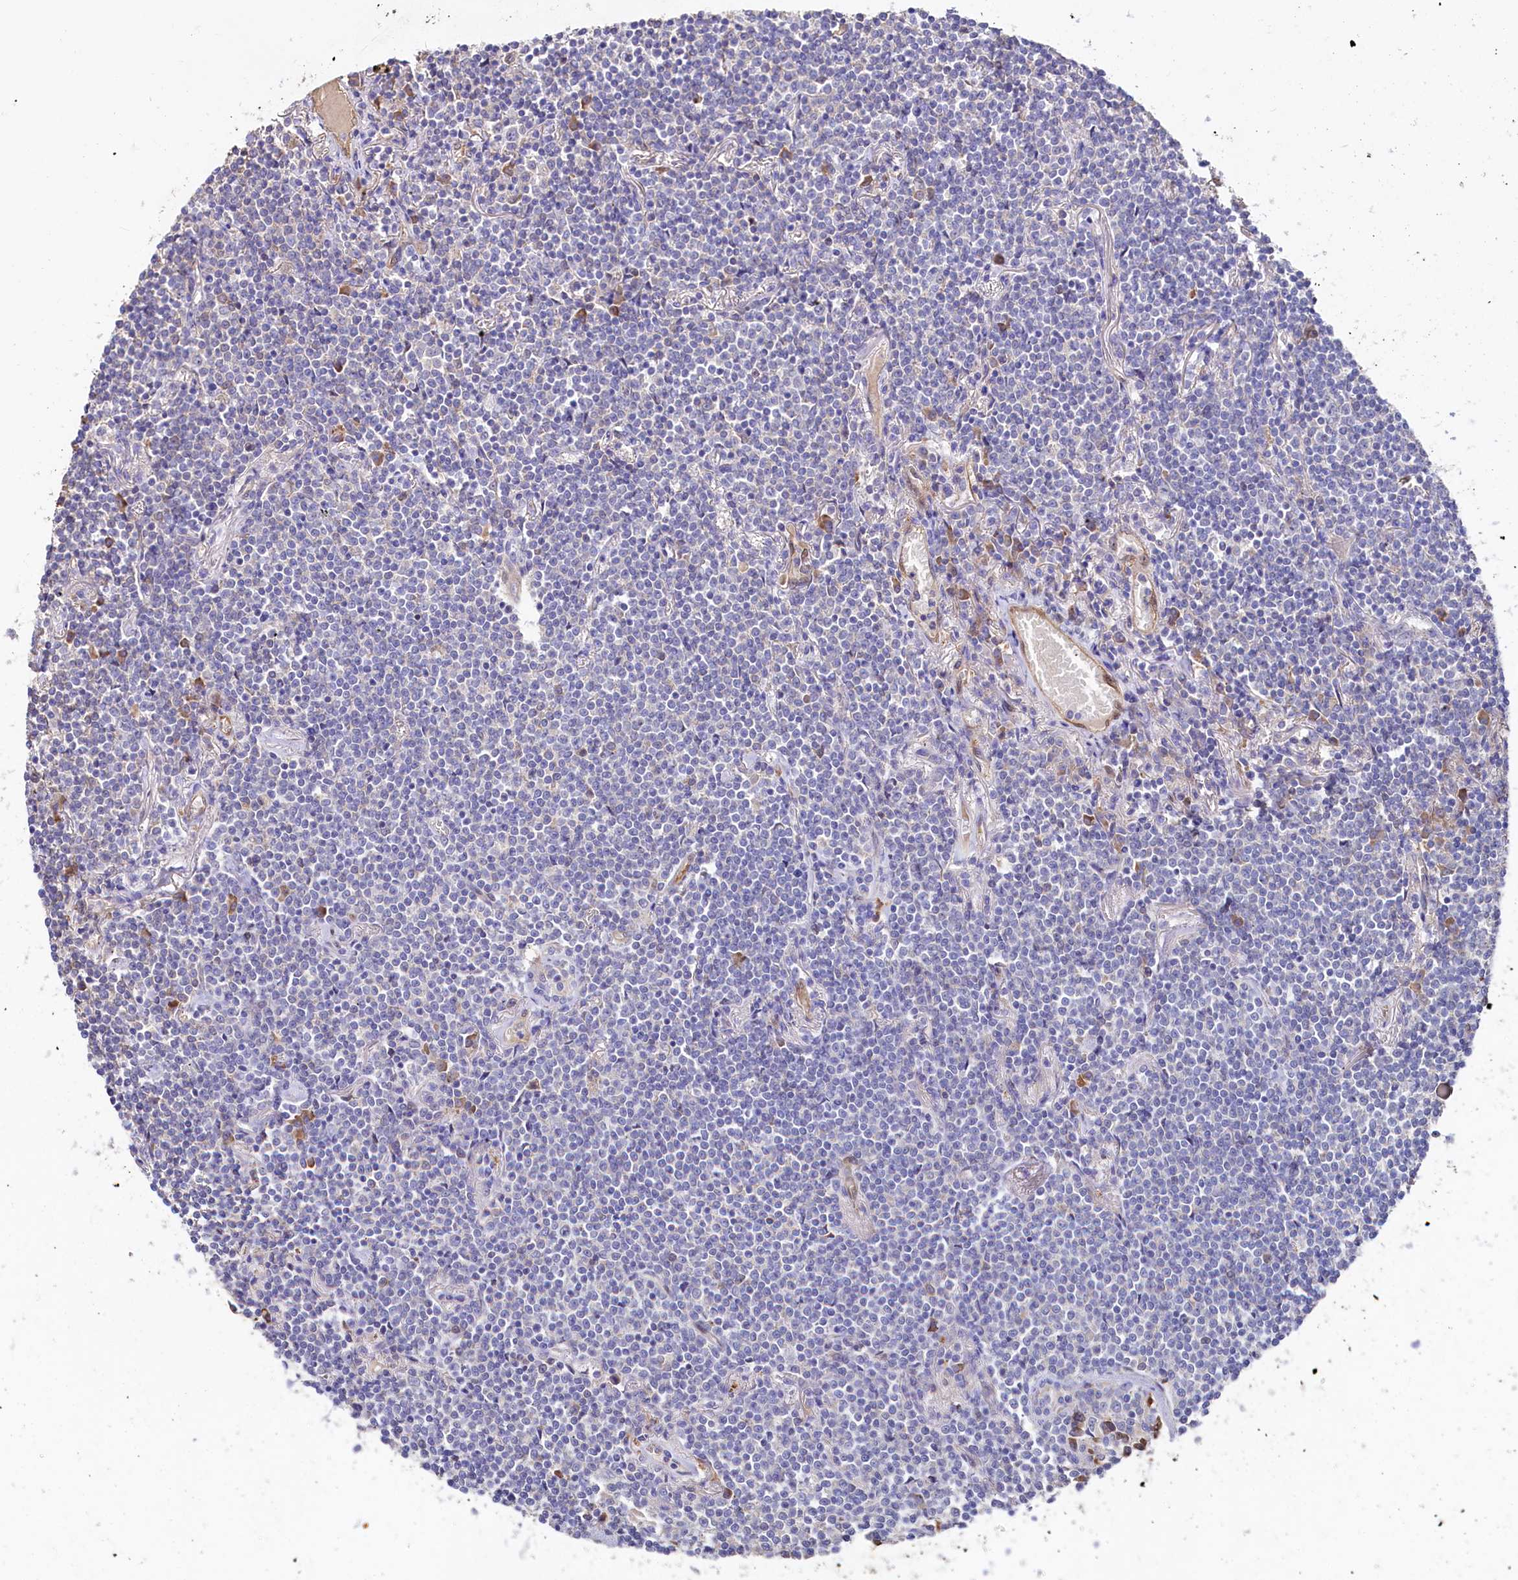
{"staining": {"intensity": "negative", "quantity": "none", "location": "none"}, "tissue": "lymphoma", "cell_type": "Tumor cells", "image_type": "cancer", "snomed": [{"axis": "morphology", "description": "Malignant lymphoma, non-Hodgkin's type, Low grade"}, {"axis": "topography", "description": "Lung"}], "caption": "Immunohistochemistry (IHC) photomicrograph of lymphoma stained for a protein (brown), which exhibits no expression in tumor cells.", "gene": "IL17RD", "patient": {"sex": "female", "age": 71}}